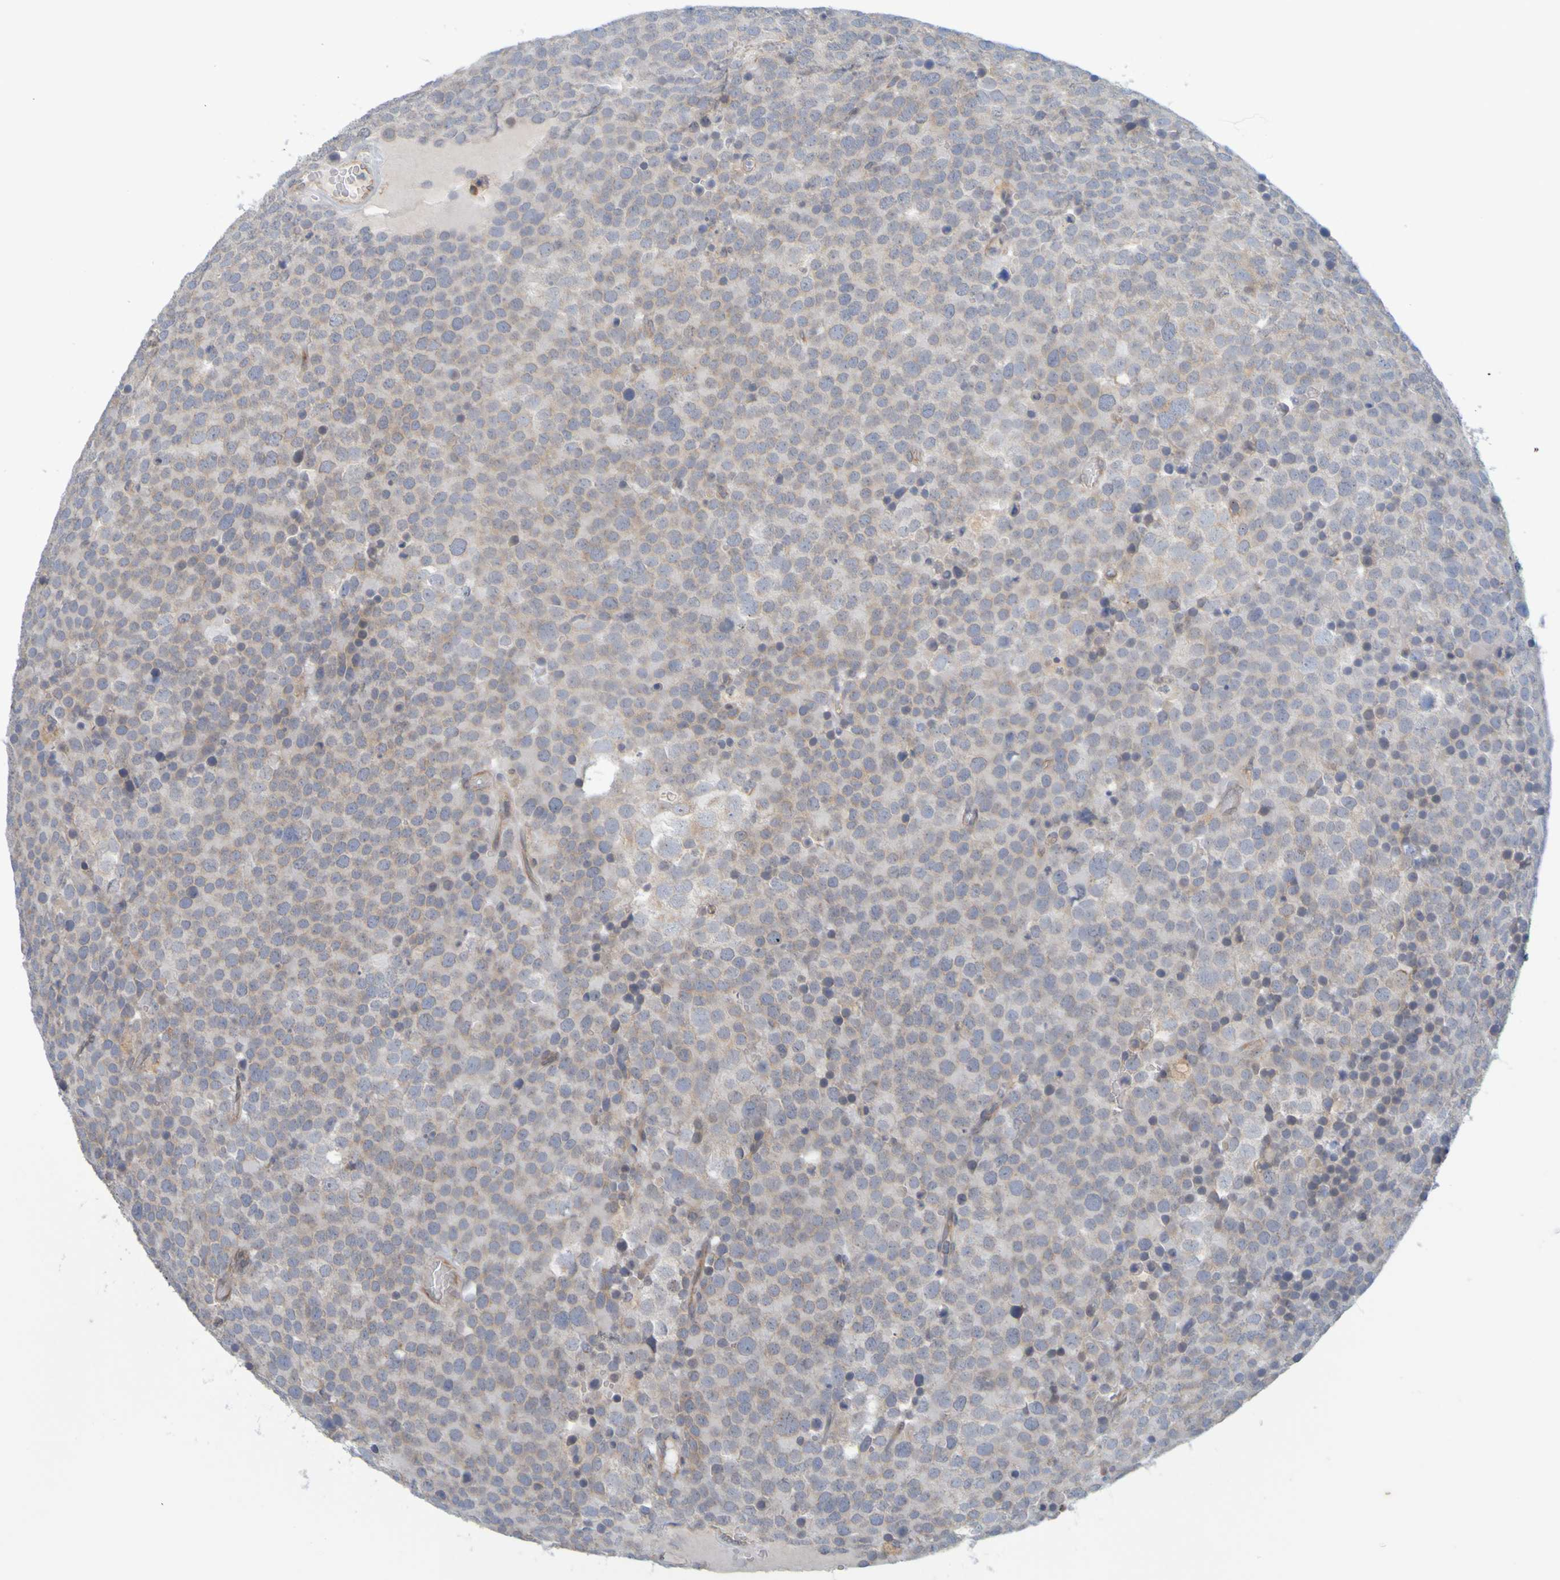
{"staining": {"intensity": "moderate", "quantity": "25%-75%", "location": "cytoplasmic/membranous"}, "tissue": "testis cancer", "cell_type": "Tumor cells", "image_type": "cancer", "snomed": [{"axis": "morphology", "description": "Seminoma, NOS"}, {"axis": "topography", "description": "Testis"}], "caption": "Immunohistochemistry (IHC) photomicrograph of neoplastic tissue: human testis seminoma stained using IHC reveals medium levels of moderate protein expression localized specifically in the cytoplasmic/membranous of tumor cells, appearing as a cytoplasmic/membranous brown color.", "gene": "MOGS", "patient": {"sex": "male", "age": 71}}